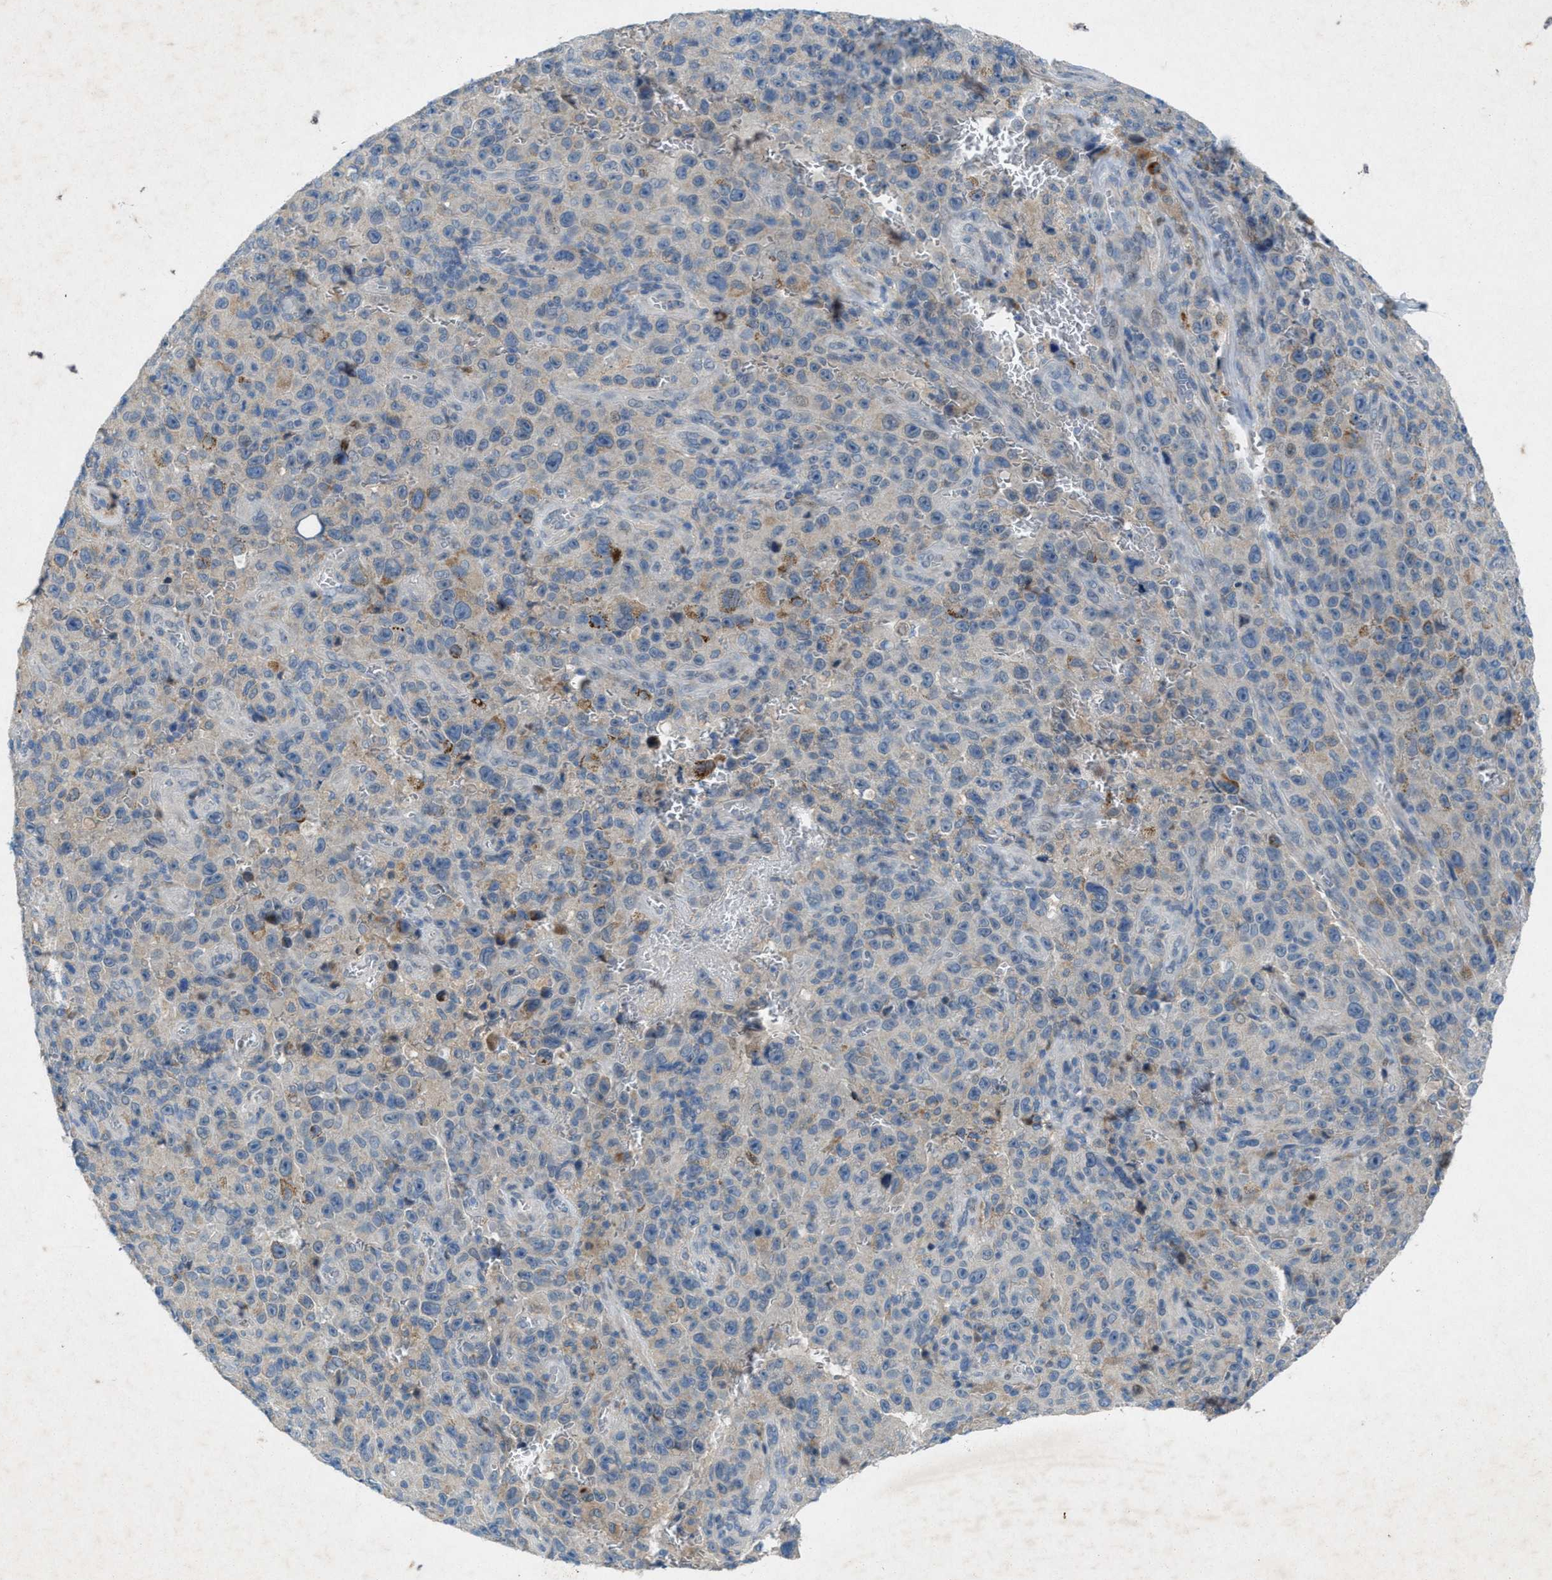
{"staining": {"intensity": "weak", "quantity": "<25%", "location": "cytoplasmic/membranous"}, "tissue": "melanoma", "cell_type": "Tumor cells", "image_type": "cancer", "snomed": [{"axis": "morphology", "description": "Malignant melanoma, NOS"}, {"axis": "topography", "description": "Skin"}], "caption": "There is no significant expression in tumor cells of melanoma. (Brightfield microscopy of DAB immunohistochemistry (IHC) at high magnification).", "gene": "URGCP", "patient": {"sex": "female", "age": 82}}